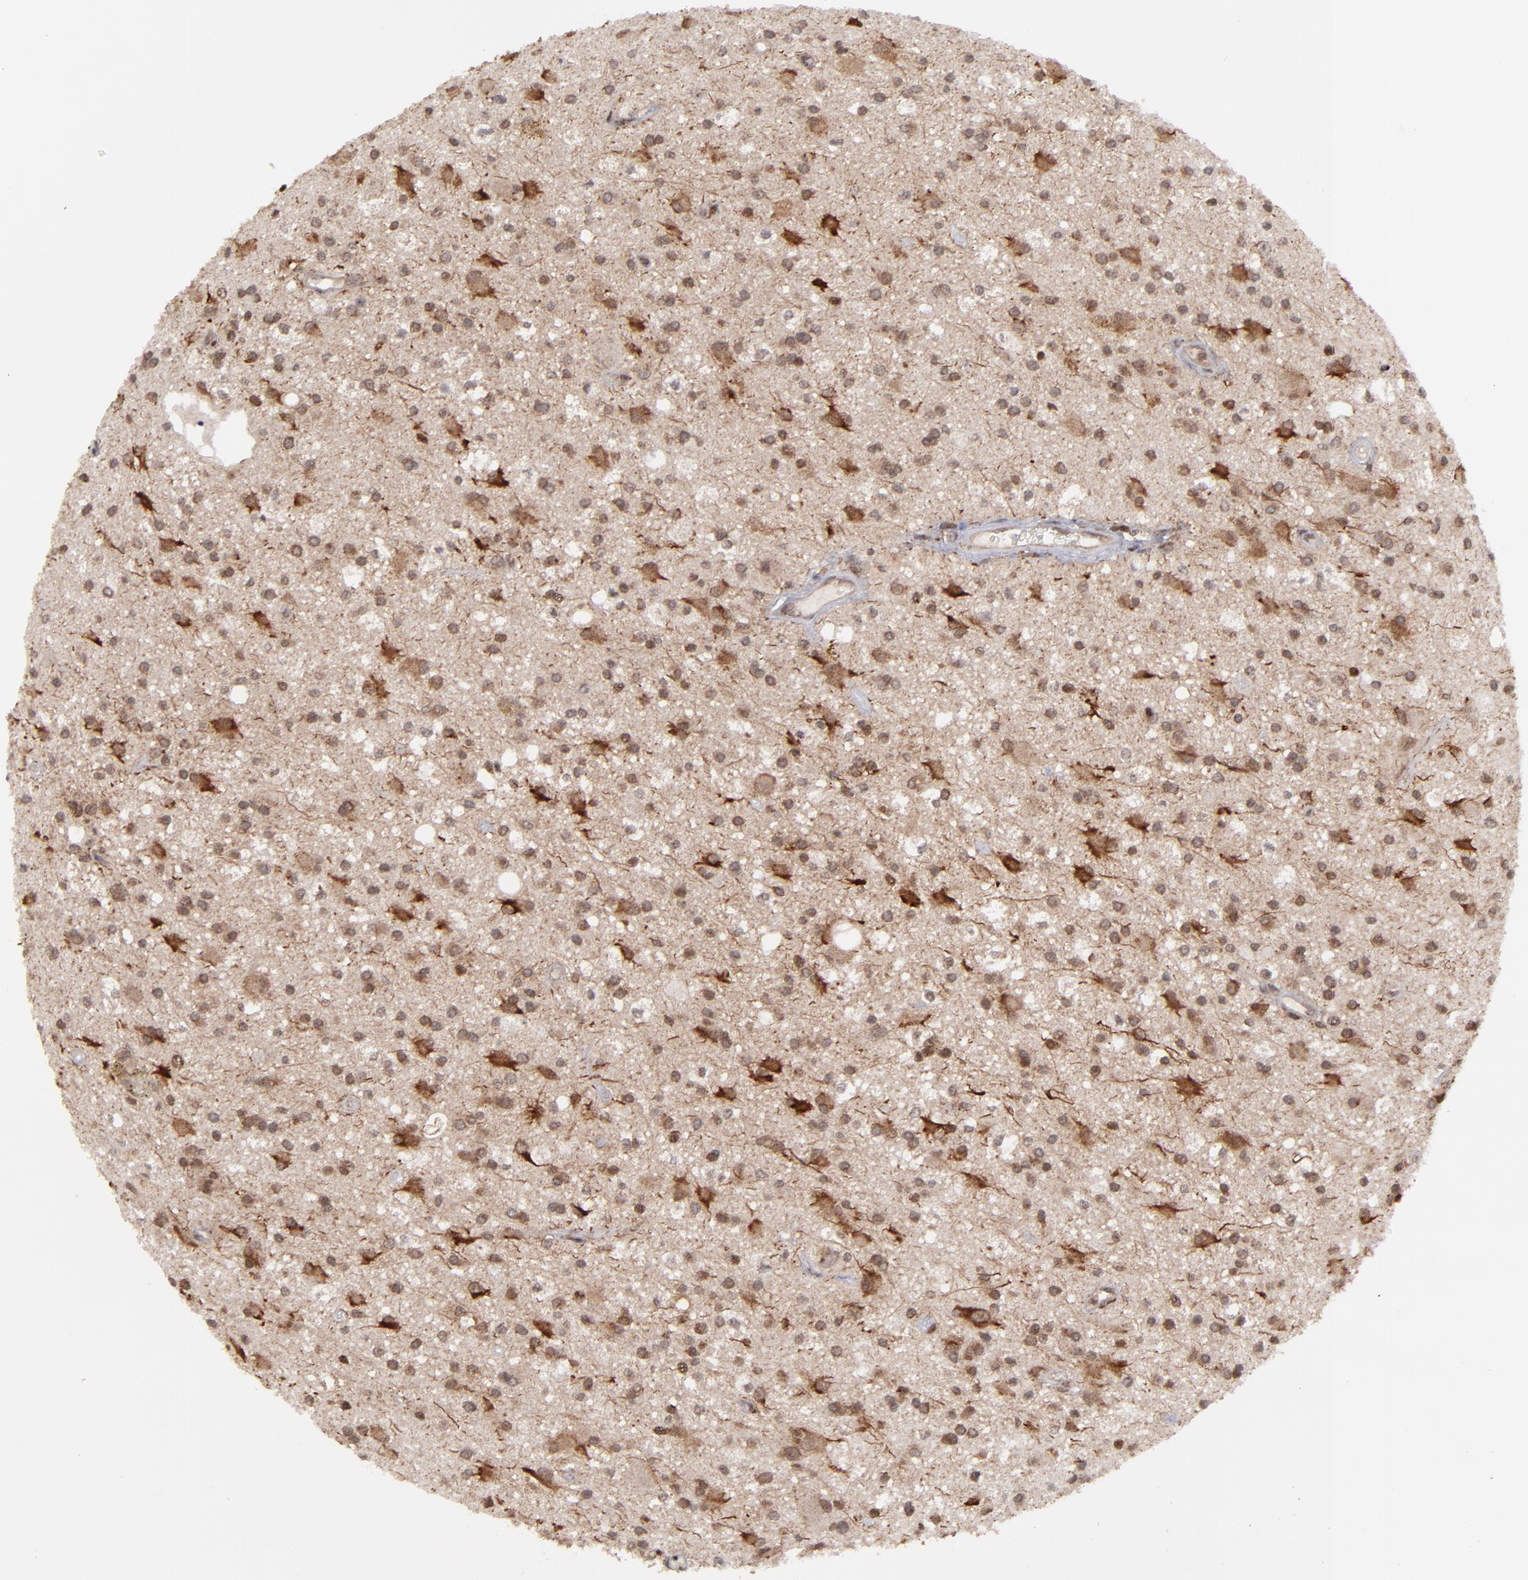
{"staining": {"intensity": "moderate", "quantity": ">75%", "location": "cytoplasmic/membranous,nuclear"}, "tissue": "glioma", "cell_type": "Tumor cells", "image_type": "cancer", "snomed": [{"axis": "morphology", "description": "Glioma, malignant, Low grade"}, {"axis": "topography", "description": "Brain"}], "caption": "Protein expression analysis of human low-grade glioma (malignant) reveals moderate cytoplasmic/membranous and nuclear positivity in about >75% of tumor cells.", "gene": "RGS6", "patient": {"sex": "male", "age": 58}}